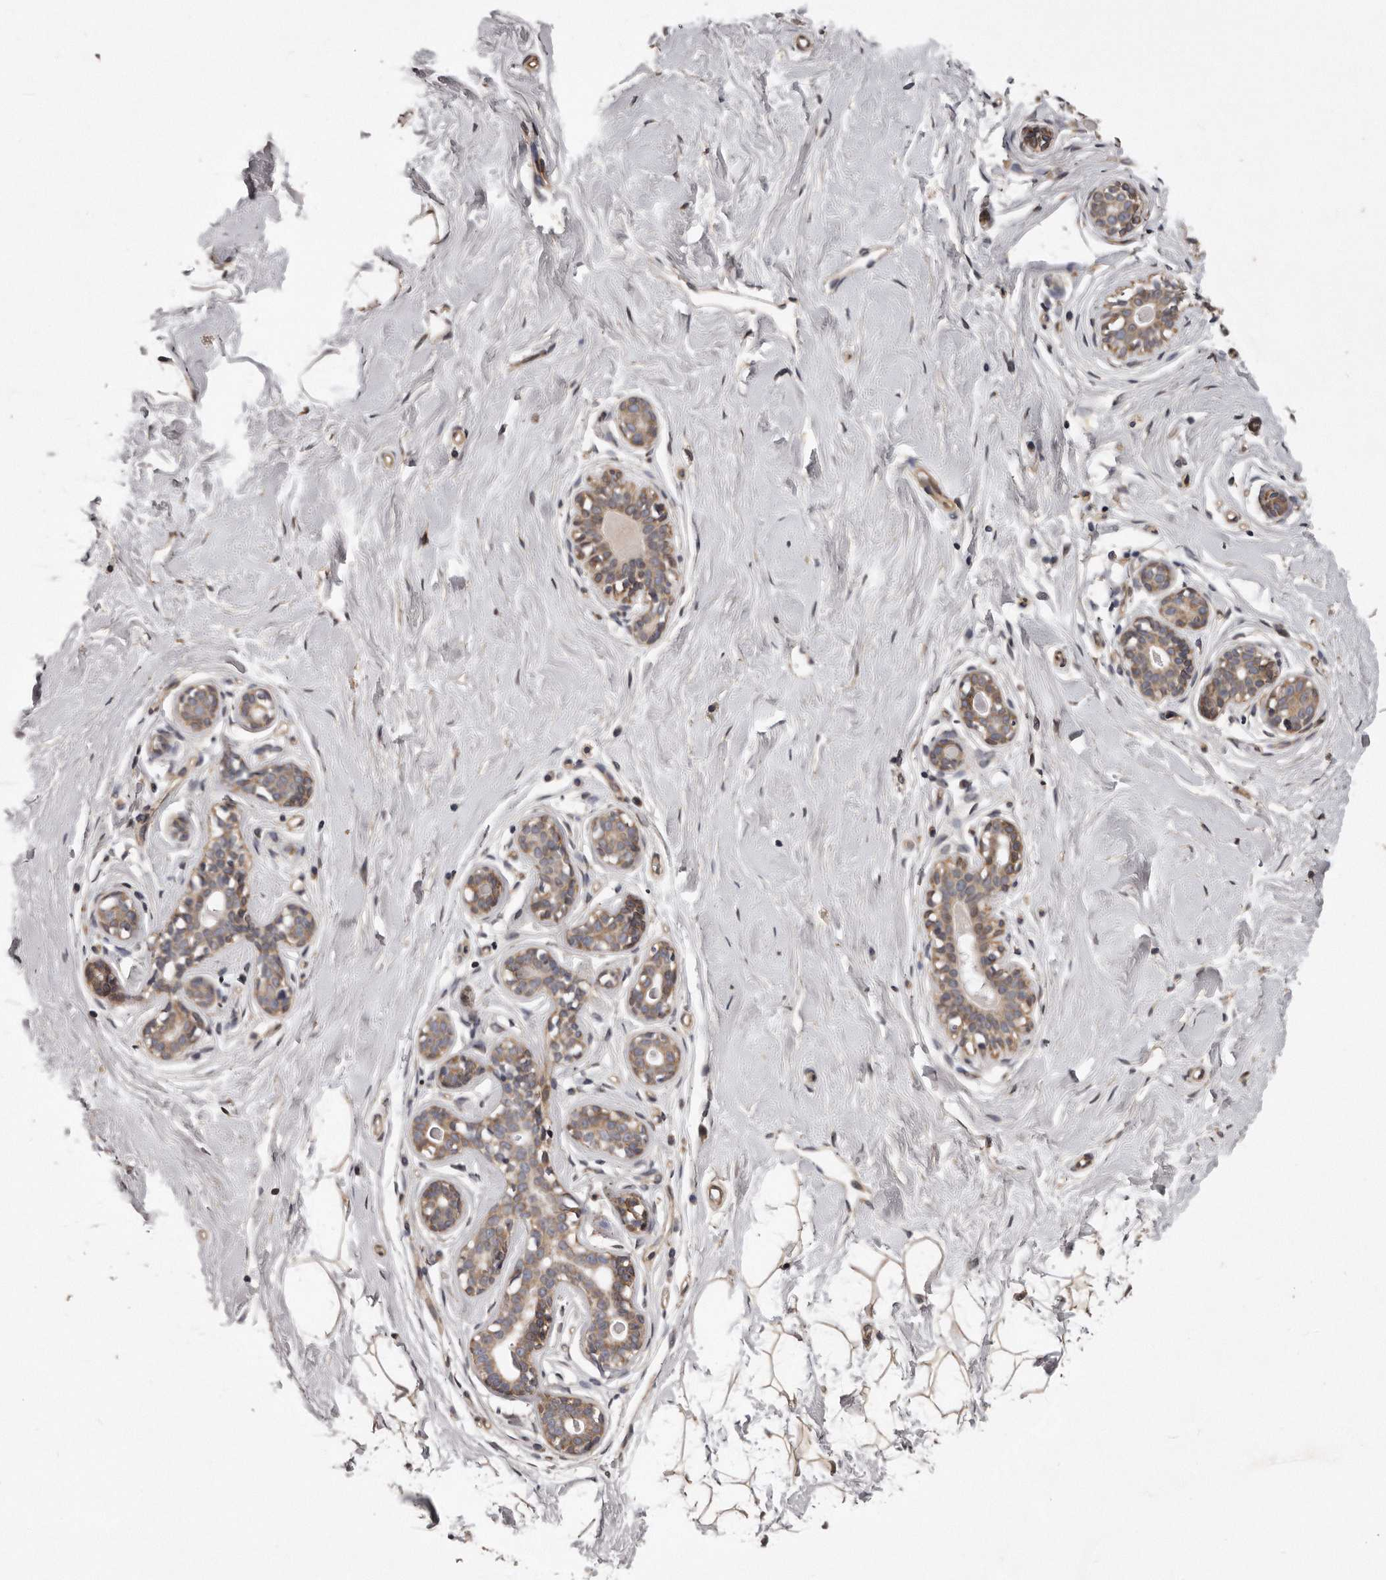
{"staining": {"intensity": "weak", "quantity": ">75%", "location": "cytoplasmic/membranous"}, "tissue": "breast", "cell_type": "Adipocytes", "image_type": "normal", "snomed": [{"axis": "morphology", "description": "Normal tissue, NOS"}, {"axis": "morphology", "description": "Adenoma, NOS"}, {"axis": "topography", "description": "Breast"}], "caption": "The photomicrograph shows staining of normal breast, revealing weak cytoplasmic/membranous protein positivity (brown color) within adipocytes. (DAB IHC with brightfield microscopy, high magnification).", "gene": "ARMCX1", "patient": {"sex": "female", "age": 23}}